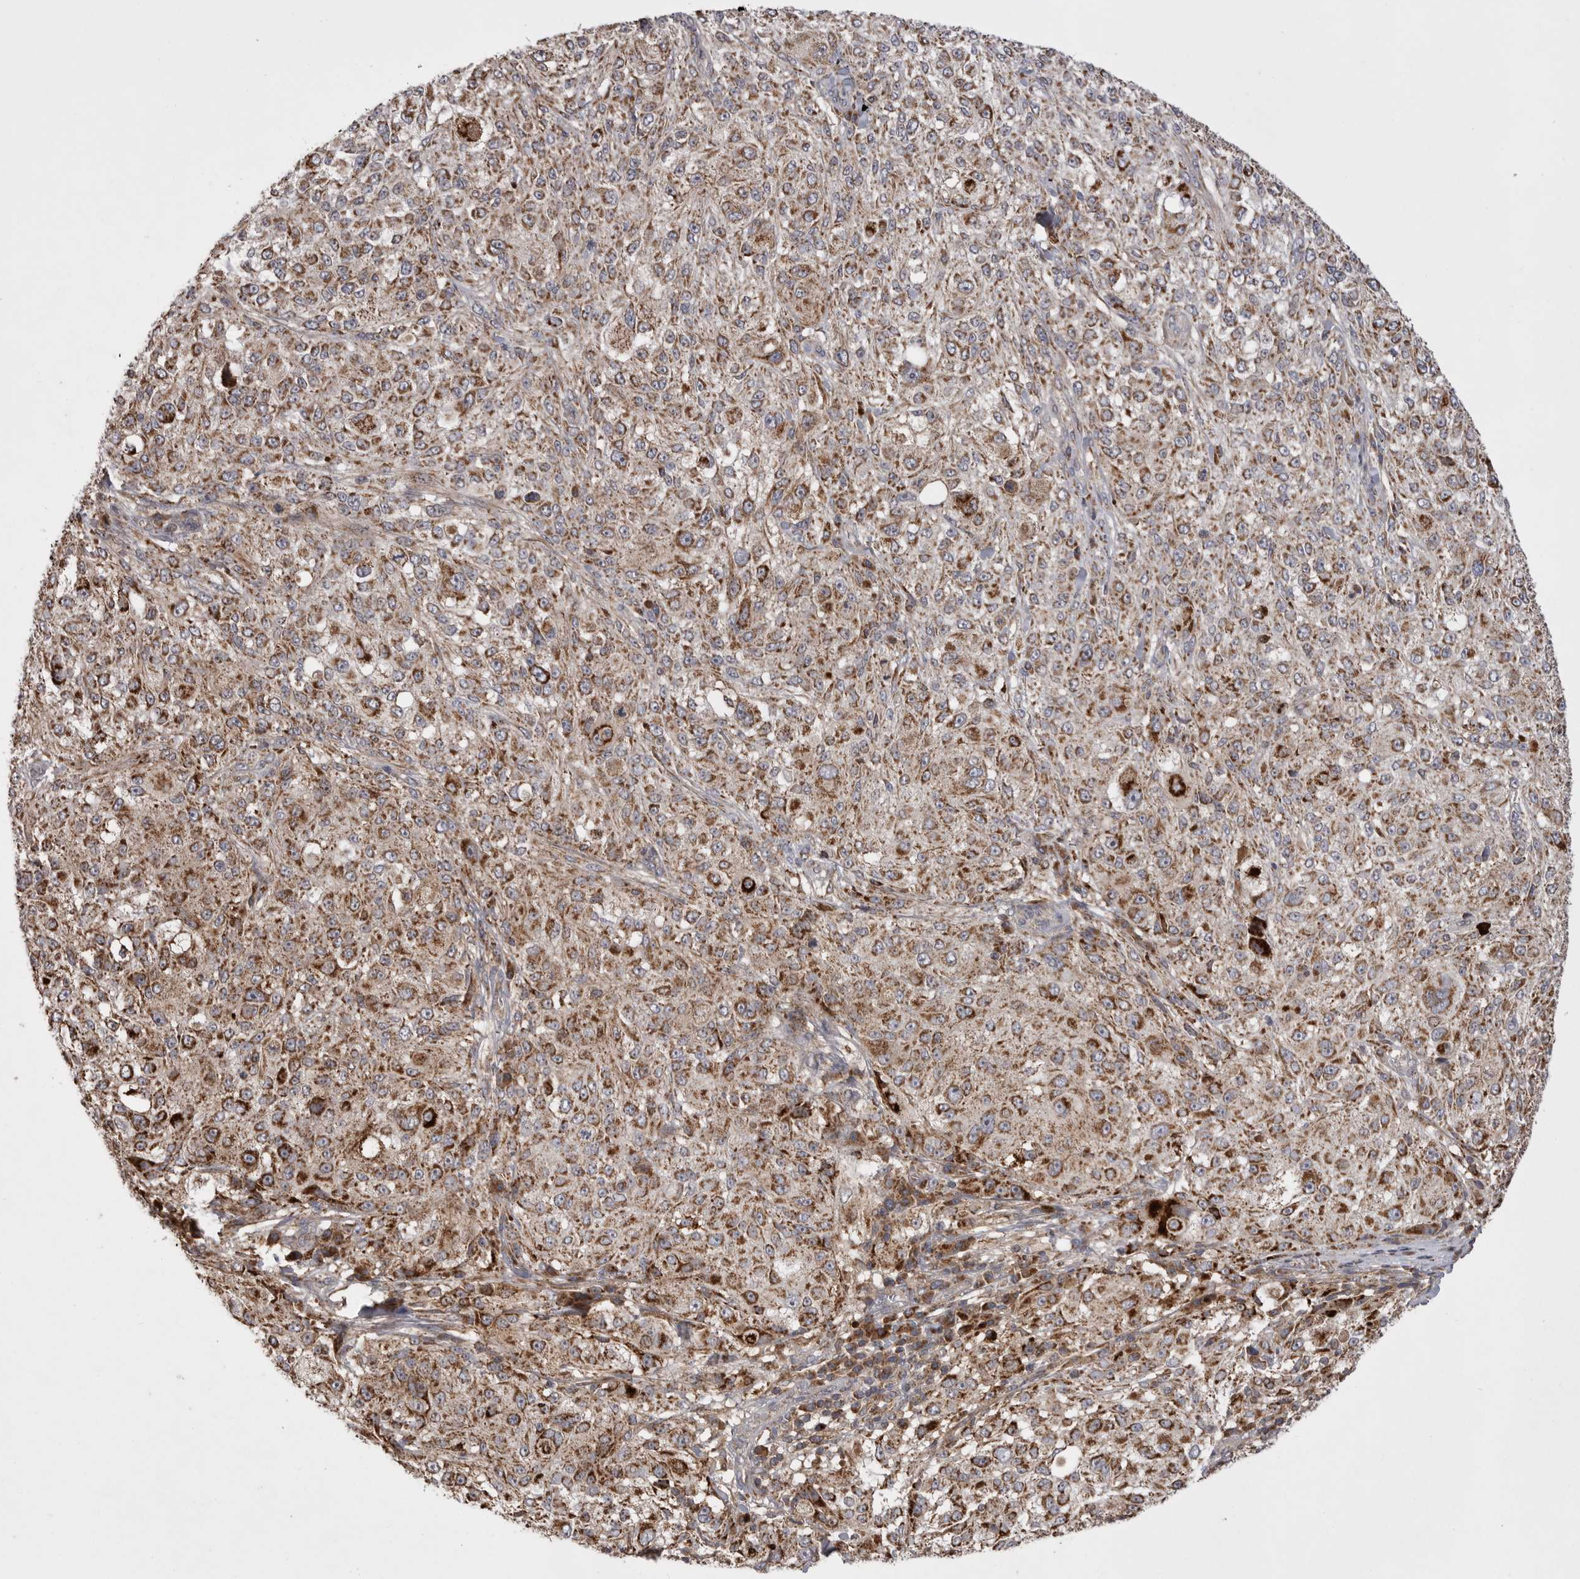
{"staining": {"intensity": "moderate", "quantity": ">75%", "location": "cytoplasmic/membranous"}, "tissue": "melanoma", "cell_type": "Tumor cells", "image_type": "cancer", "snomed": [{"axis": "morphology", "description": "Necrosis, NOS"}, {"axis": "morphology", "description": "Malignant melanoma, NOS"}, {"axis": "topography", "description": "Skin"}], "caption": "Melanoma stained with DAB (3,3'-diaminobenzidine) immunohistochemistry exhibits medium levels of moderate cytoplasmic/membranous positivity in approximately >75% of tumor cells.", "gene": "KYAT3", "patient": {"sex": "female", "age": 87}}